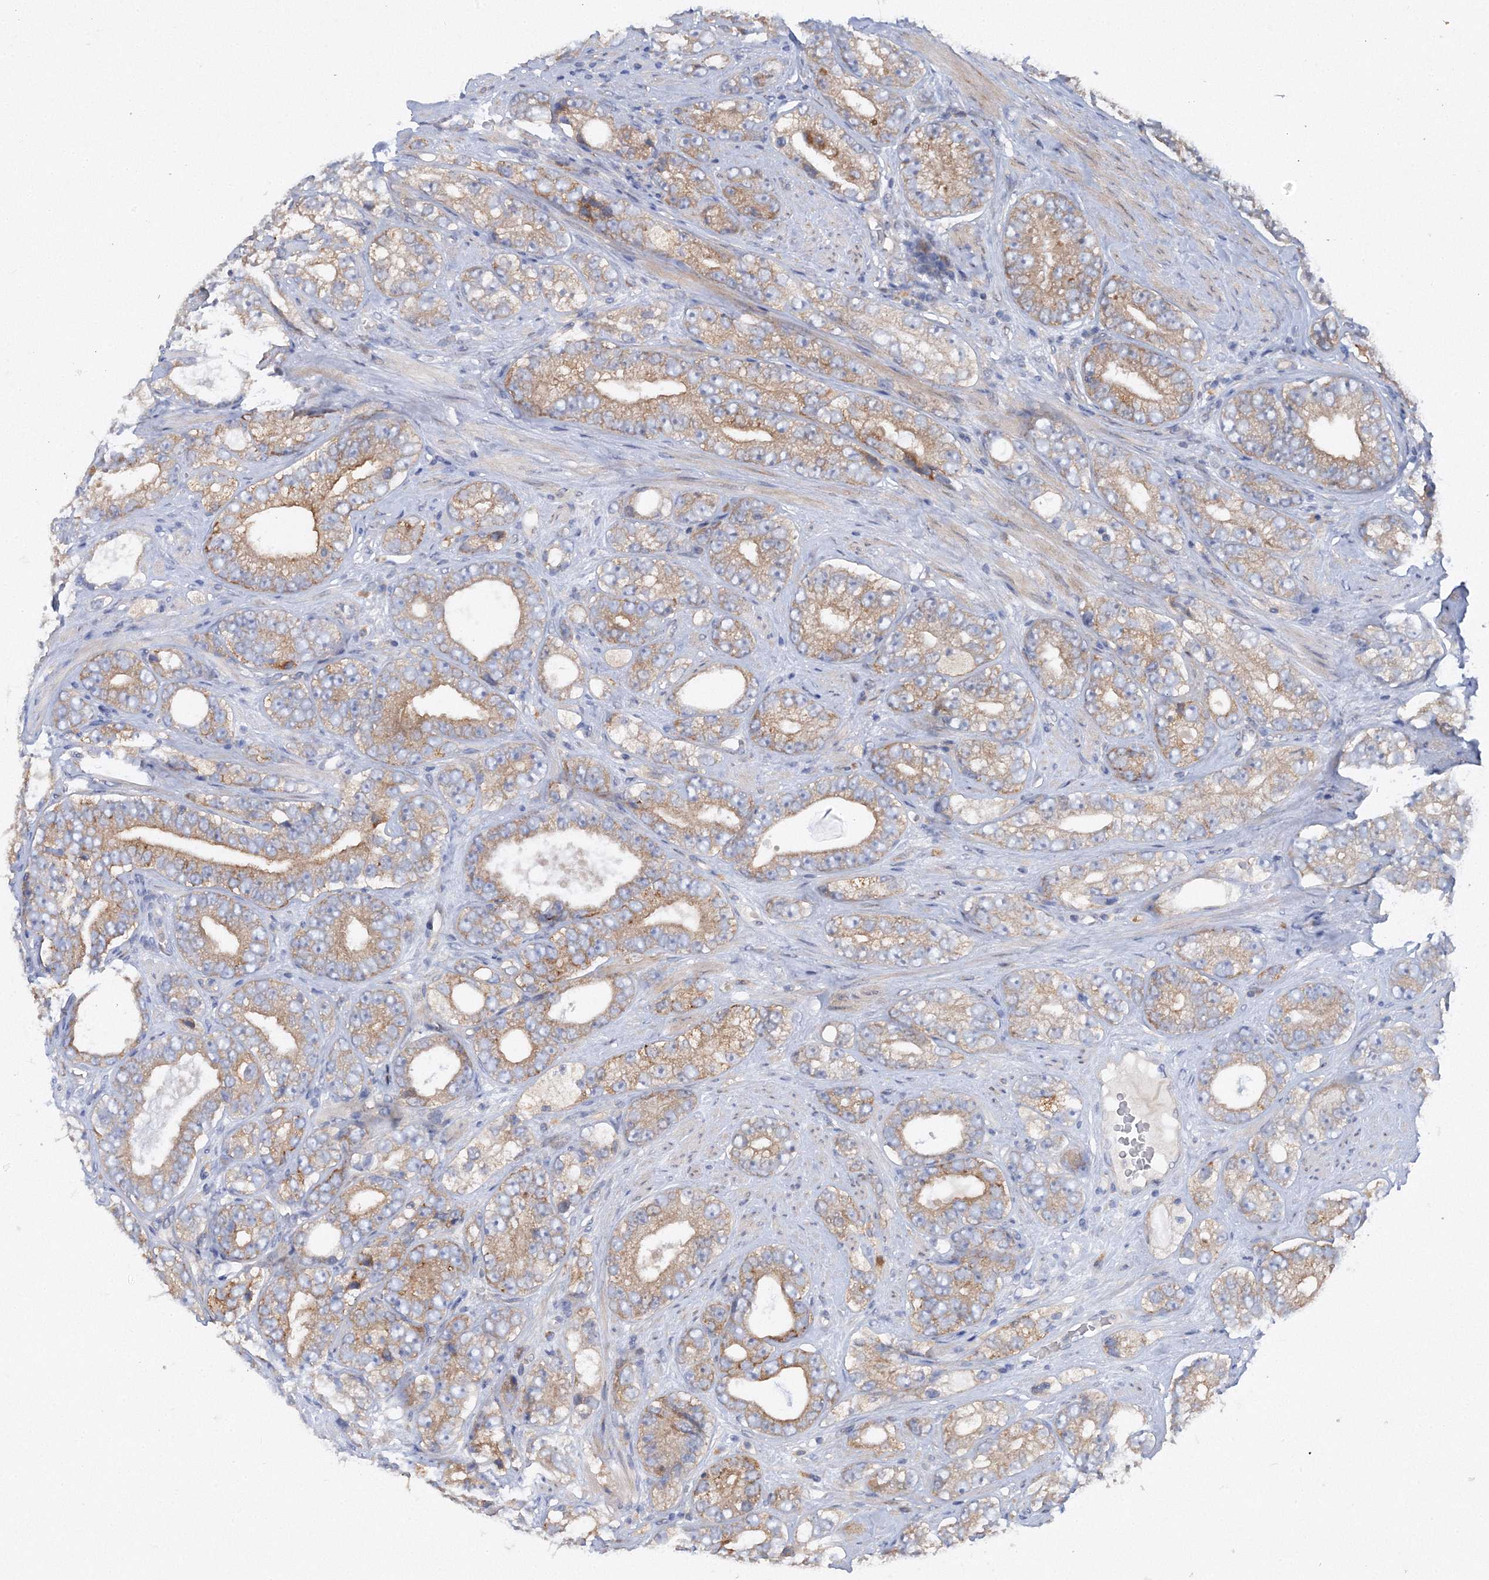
{"staining": {"intensity": "moderate", "quantity": "25%-75%", "location": "cytoplasmic/membranous"}, "tissue": "prostate cancer", "cell_type": "Tumor cells", "image_type": "cancer", "snomed": [{"axis": "morphology", "description": "Adenocarcinoma, High grade"}, {"axis": "topography", "description": "Prostate"}], "caption": "Human prostate cancer stained with a brown dye displays moderate cytoplasmic/membranous positive expression in about 25%-75% of tumor cells.", "gene": "SLC36A1", "patient": {"sex": "male", "age": 56}}